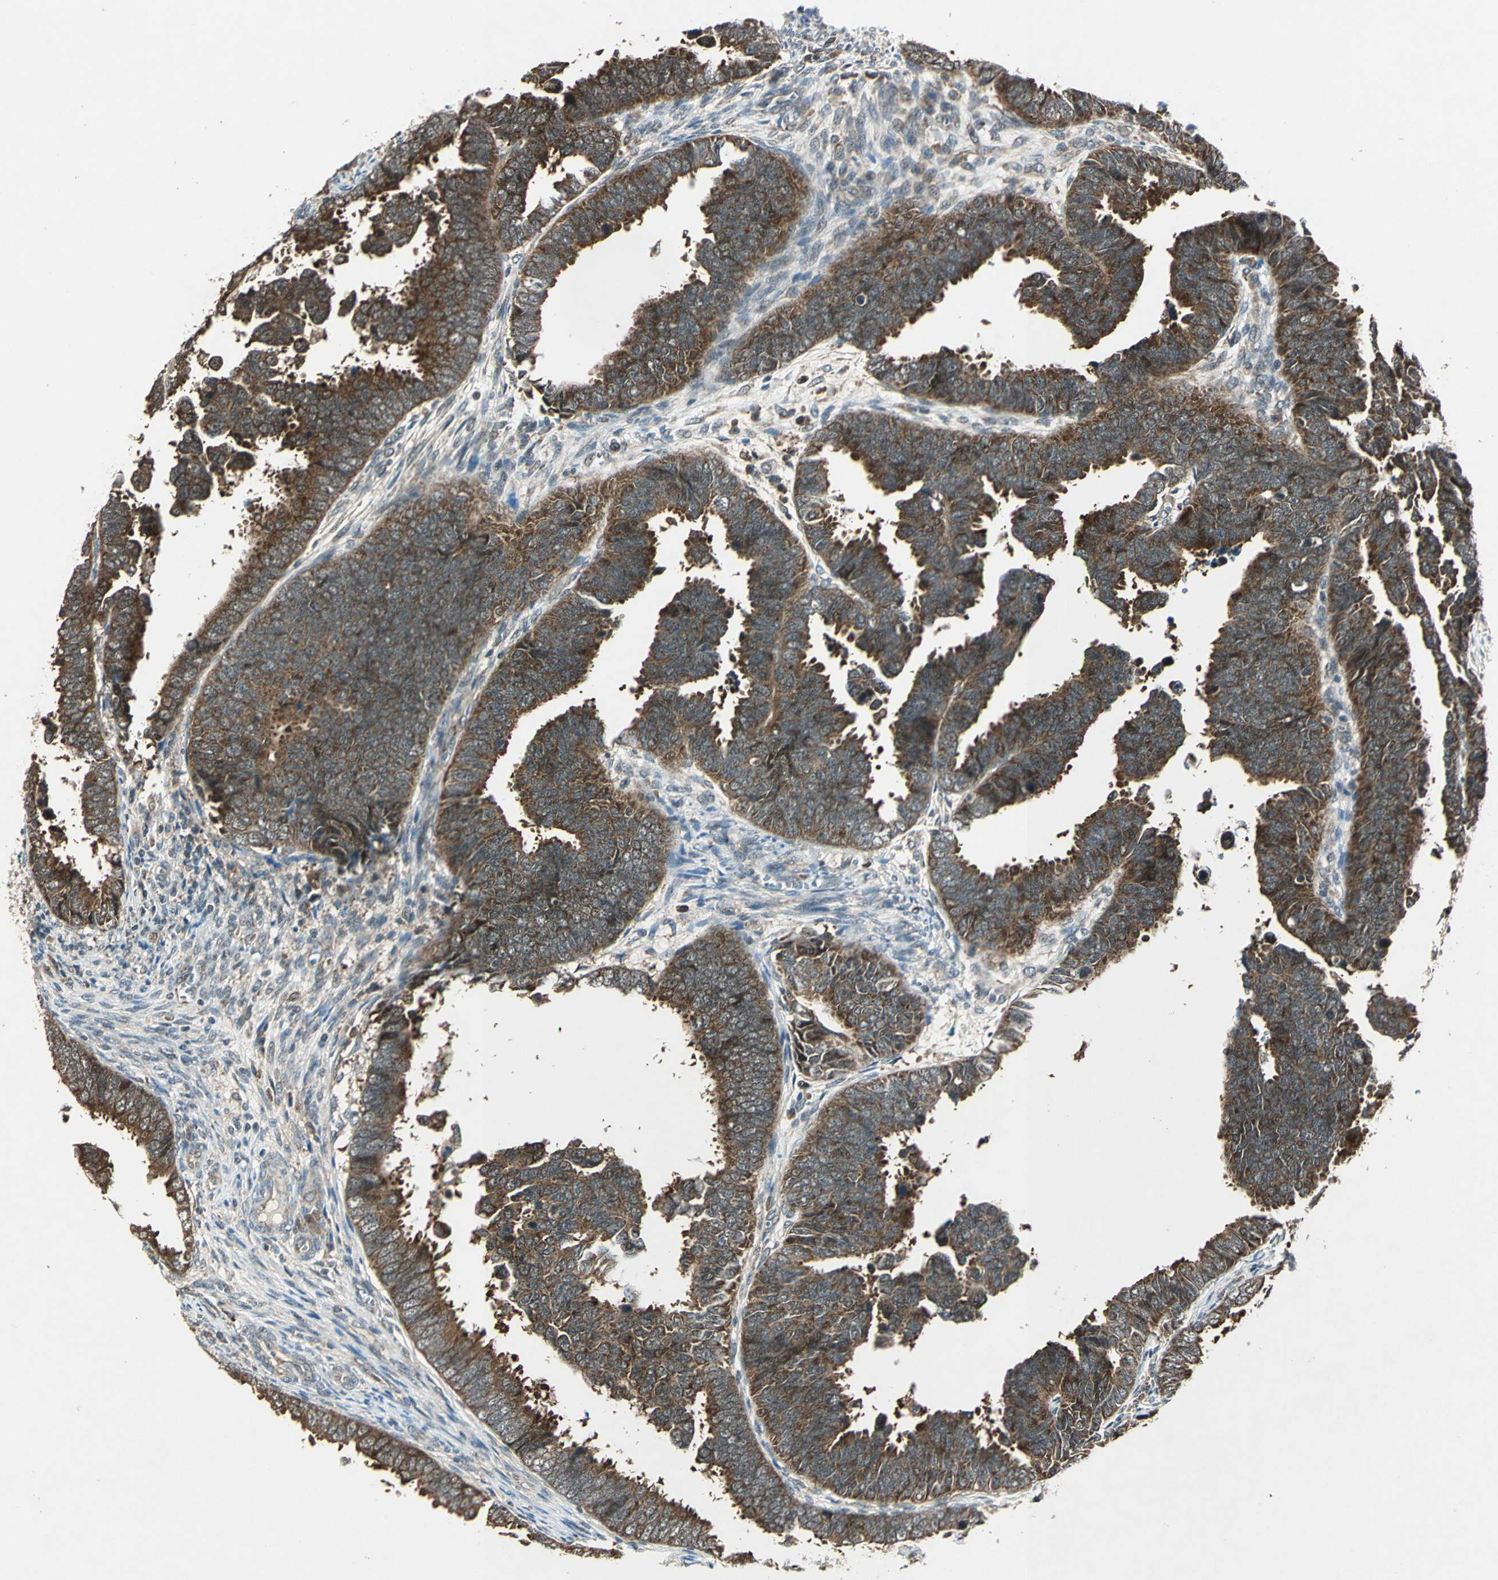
{"staining": {"intensity": "strong", "quantity": ">75%", "location": "cytoplasmic/membranous"}, "tissue": "endometrial cancer", "cell_type": "Tumor cells", "image_type": "cancer", "snomed": [{"axis": "morphology", "description": "Adenocarcinoma, NOS"}, {"axis": "topography", "description": "Endometrium"}], "caption": "Protein expression by immunohistochemistry demonstrates strong cytoplasmic/membranous staining in about >75% of tumor cells in endometrial cancer.", "gene": "AHSA1", "patient": {"sex": "female", "age": 75}}